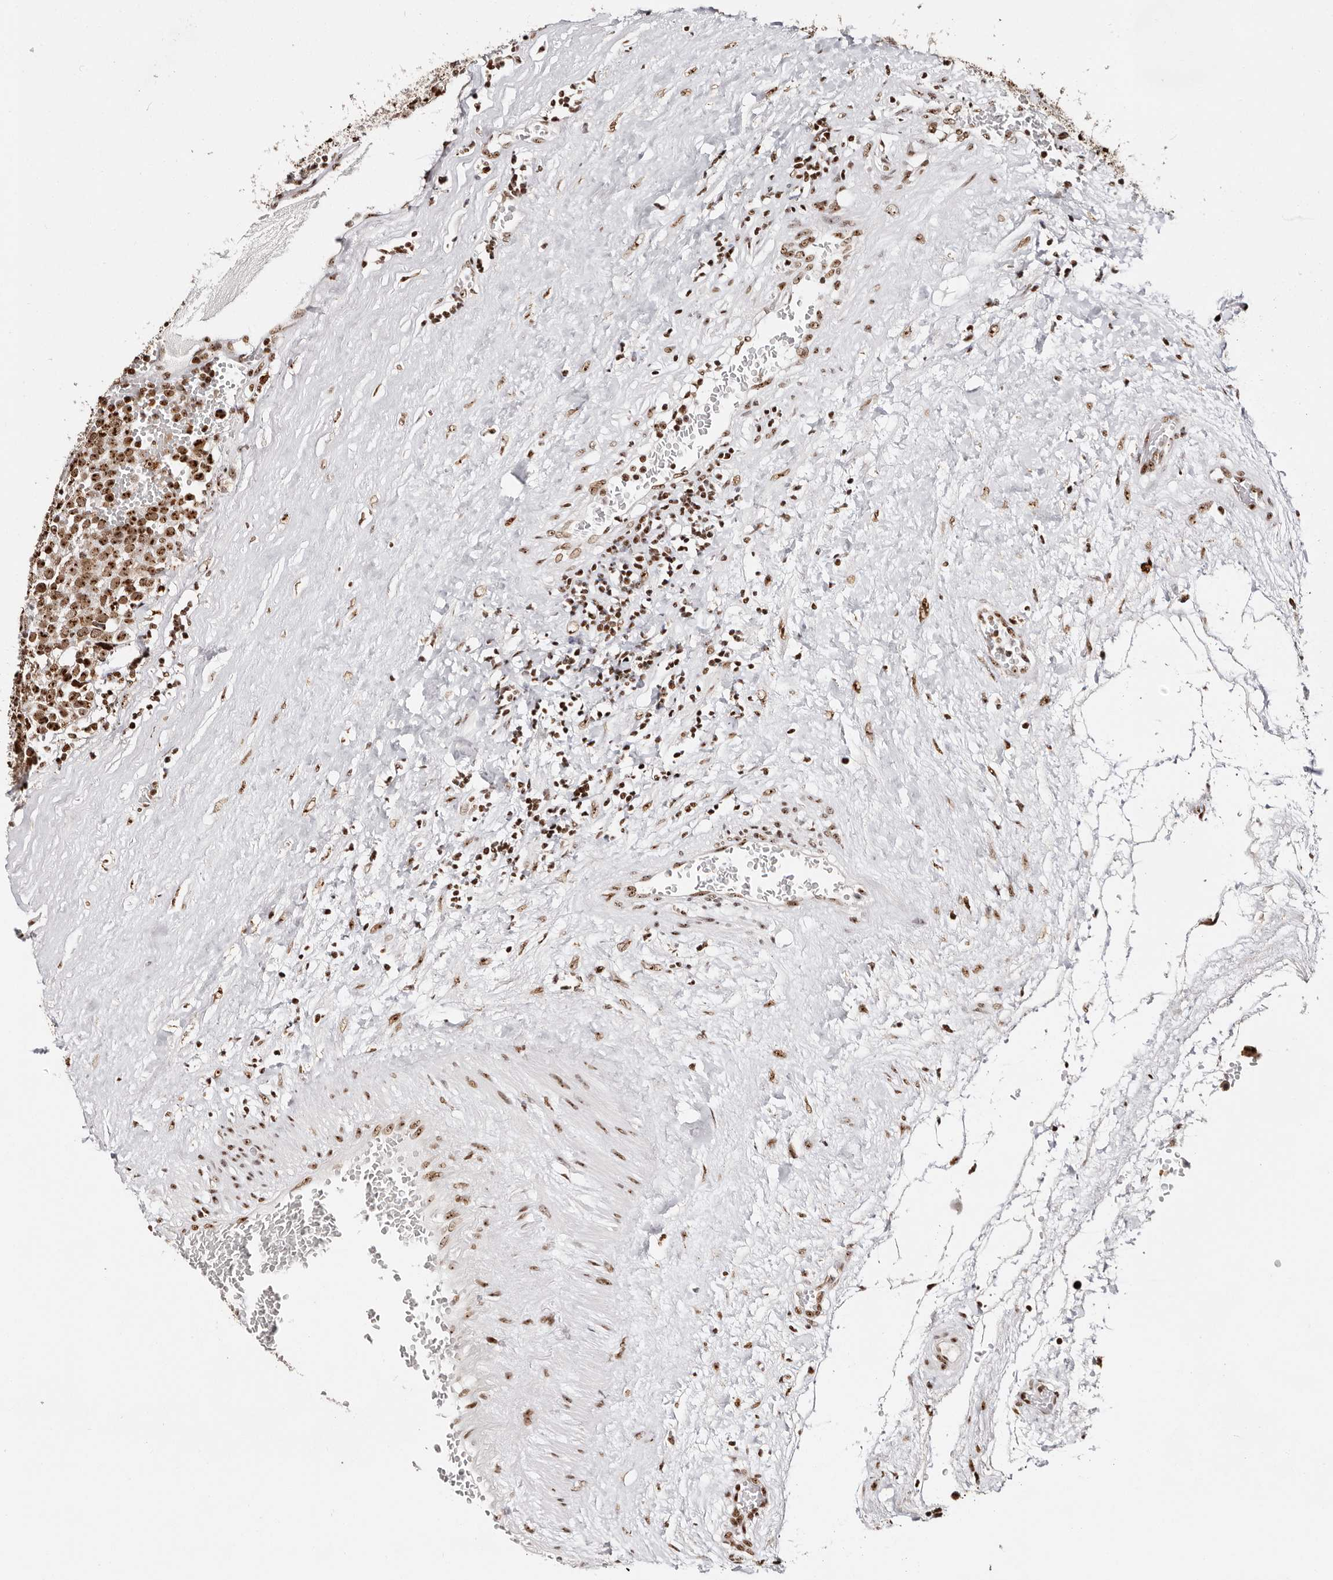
{"staining": {"intensity": "moderate", "quantity": ">75%", "location": "nuclear"}, "tissue": "testis cancer", "cell_type": "Tumor cells", "image_type": "cancer", "snomed": [{"axis": "morphology", "description": "Seminoma, NOS"}, {"axis": "topography", "description": "Testis"}], "caption": "Immunohistochemistry (DAB (3,3'-diaminobenzidine)) staining of testis cancer (seminoma) exhibits moderate nuclear protein positivity in about >75% of tumor cells.", "gene": "IQGAP3", "patient": {"sex": "male", "age": 71}}